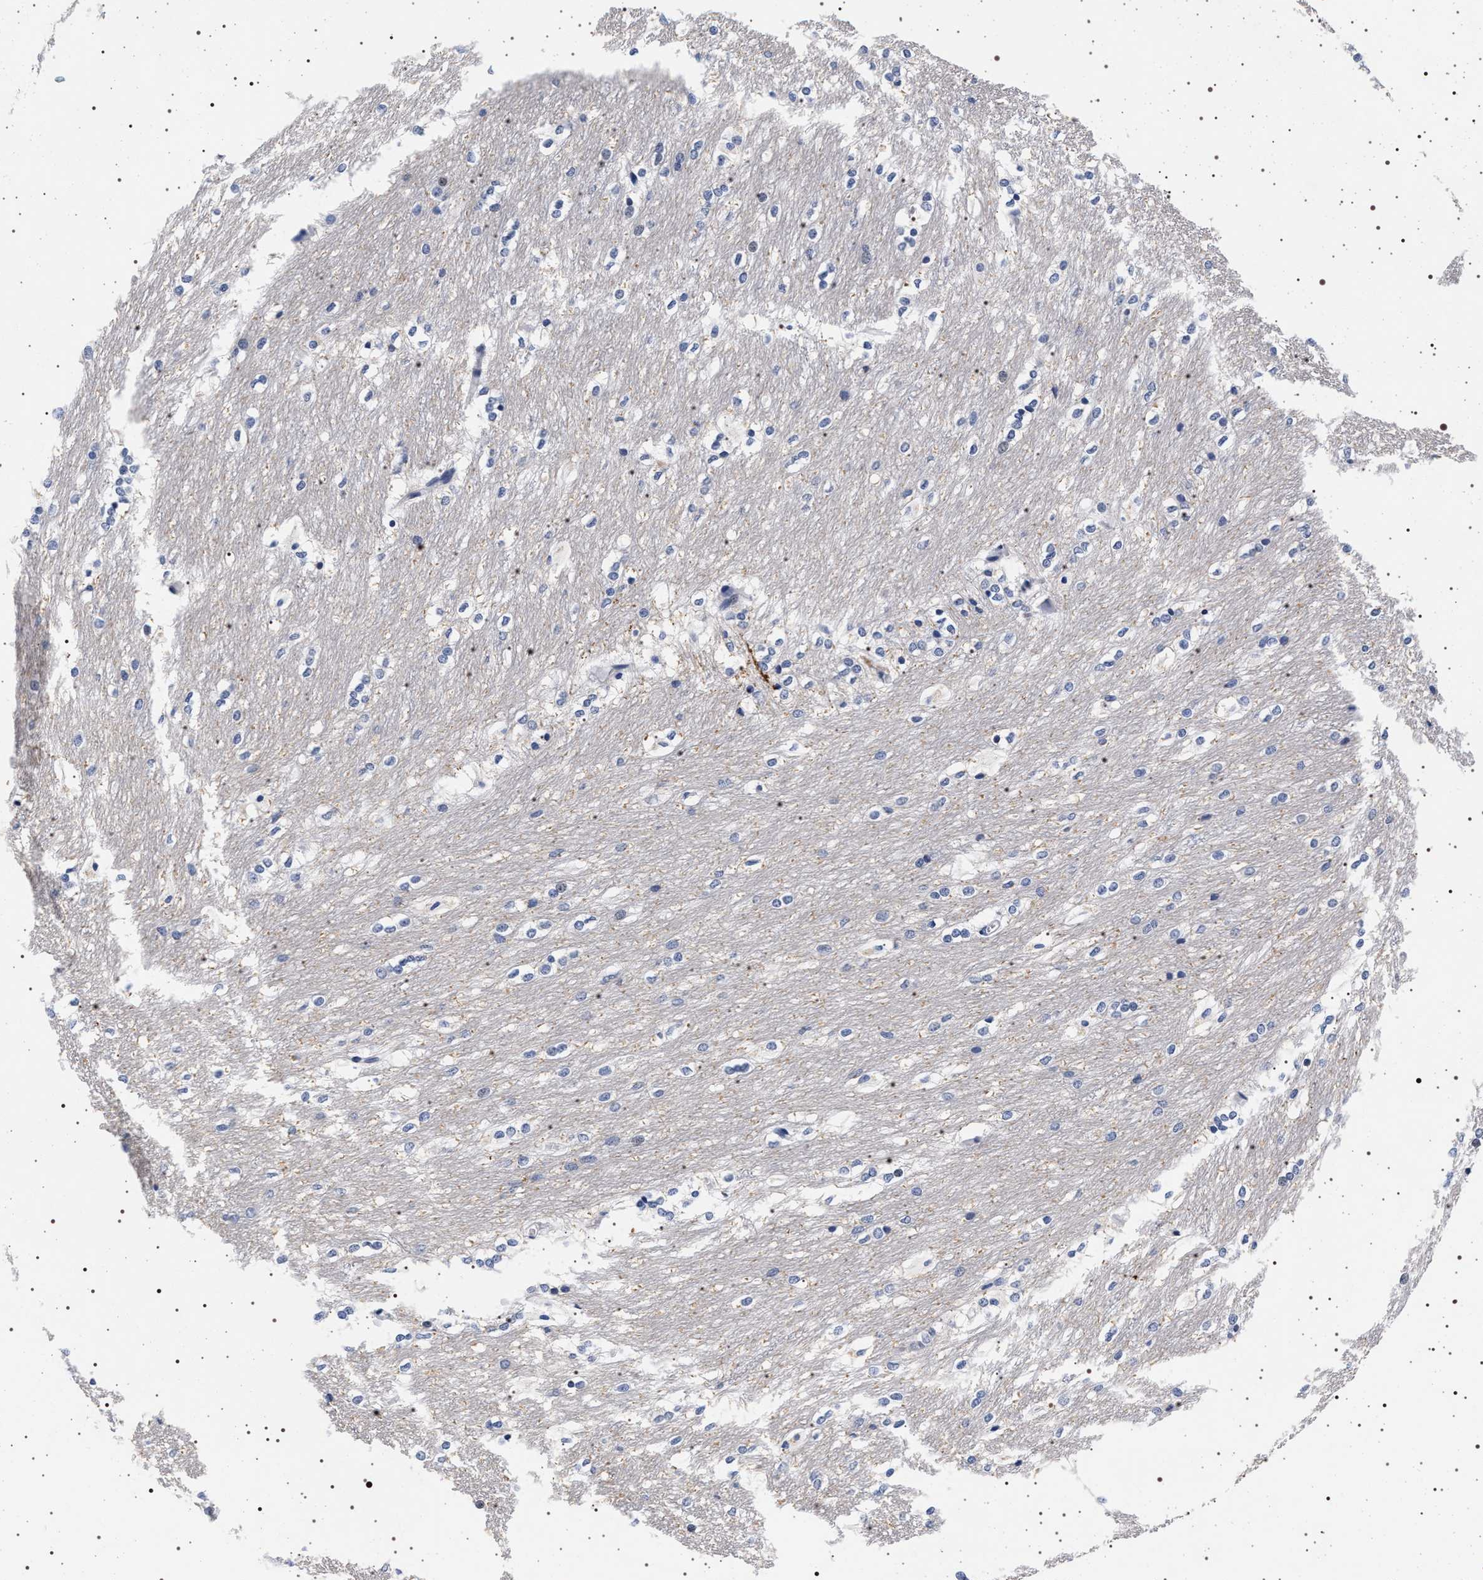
{"staining": {"intensity": "negative", "quantity": "none", "location": "none"}, "tissue": "caudate", "cell_type": "Glial cells", "image_type": "normal", "snomed": [{"axis": "morphology", "description": "Normal tissue, NOS"}, {"axis": "topography", "description": "Lateral ventricle wall"}], "caption": "A photomicrograph of caudate stained for a protein demonstrates no brown staining in glial cells. The staining was performed using DAB (3,3'-diaminobenzidine) to visualize the protein expression in brown, while the nuclei were stained in blue with hematoxylin (Magnification: 20x).", "gene": "SYN1", "patient": {"sex": "female", "age": 19}}